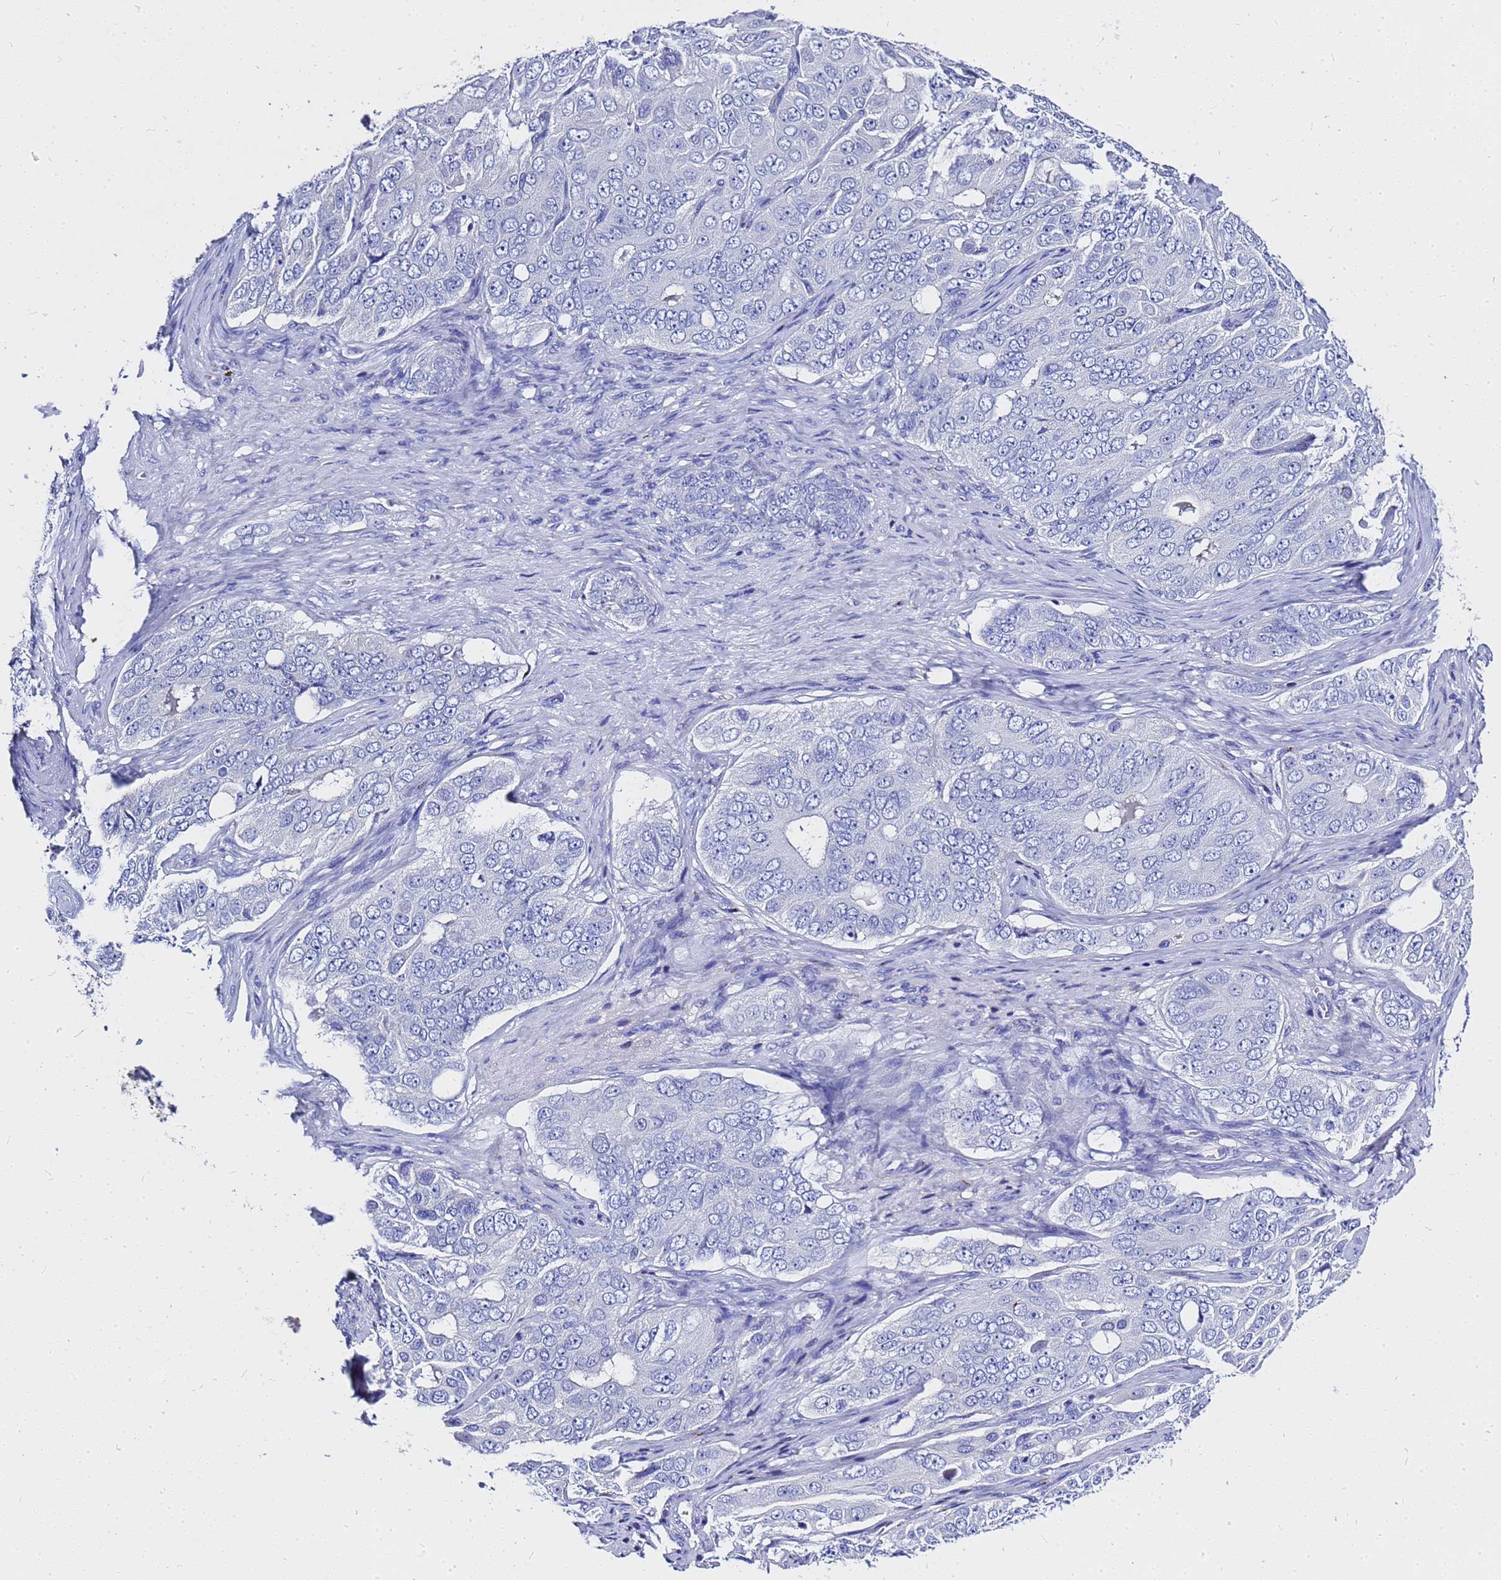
{"staining": {"intensity": "negative", "quantity": "none", "location": "none"}, "tissue": "ovarian cancer", "cell_type": "Tumor cells", "image_type": "cancer", "snomed": [{"axis": "morphology", "description": "Carcinoma, endometroid"}, {"axis": "topography", "description": "Ovary"}], "caption": "Immunohistochemistry (IHC) photomicrograph of ovarian cancer stained for a protein (brown), which exhibits no positivity in tumor cells.", "gene": "OR52E2", "patient": {"sex": "female", "age": 51}}